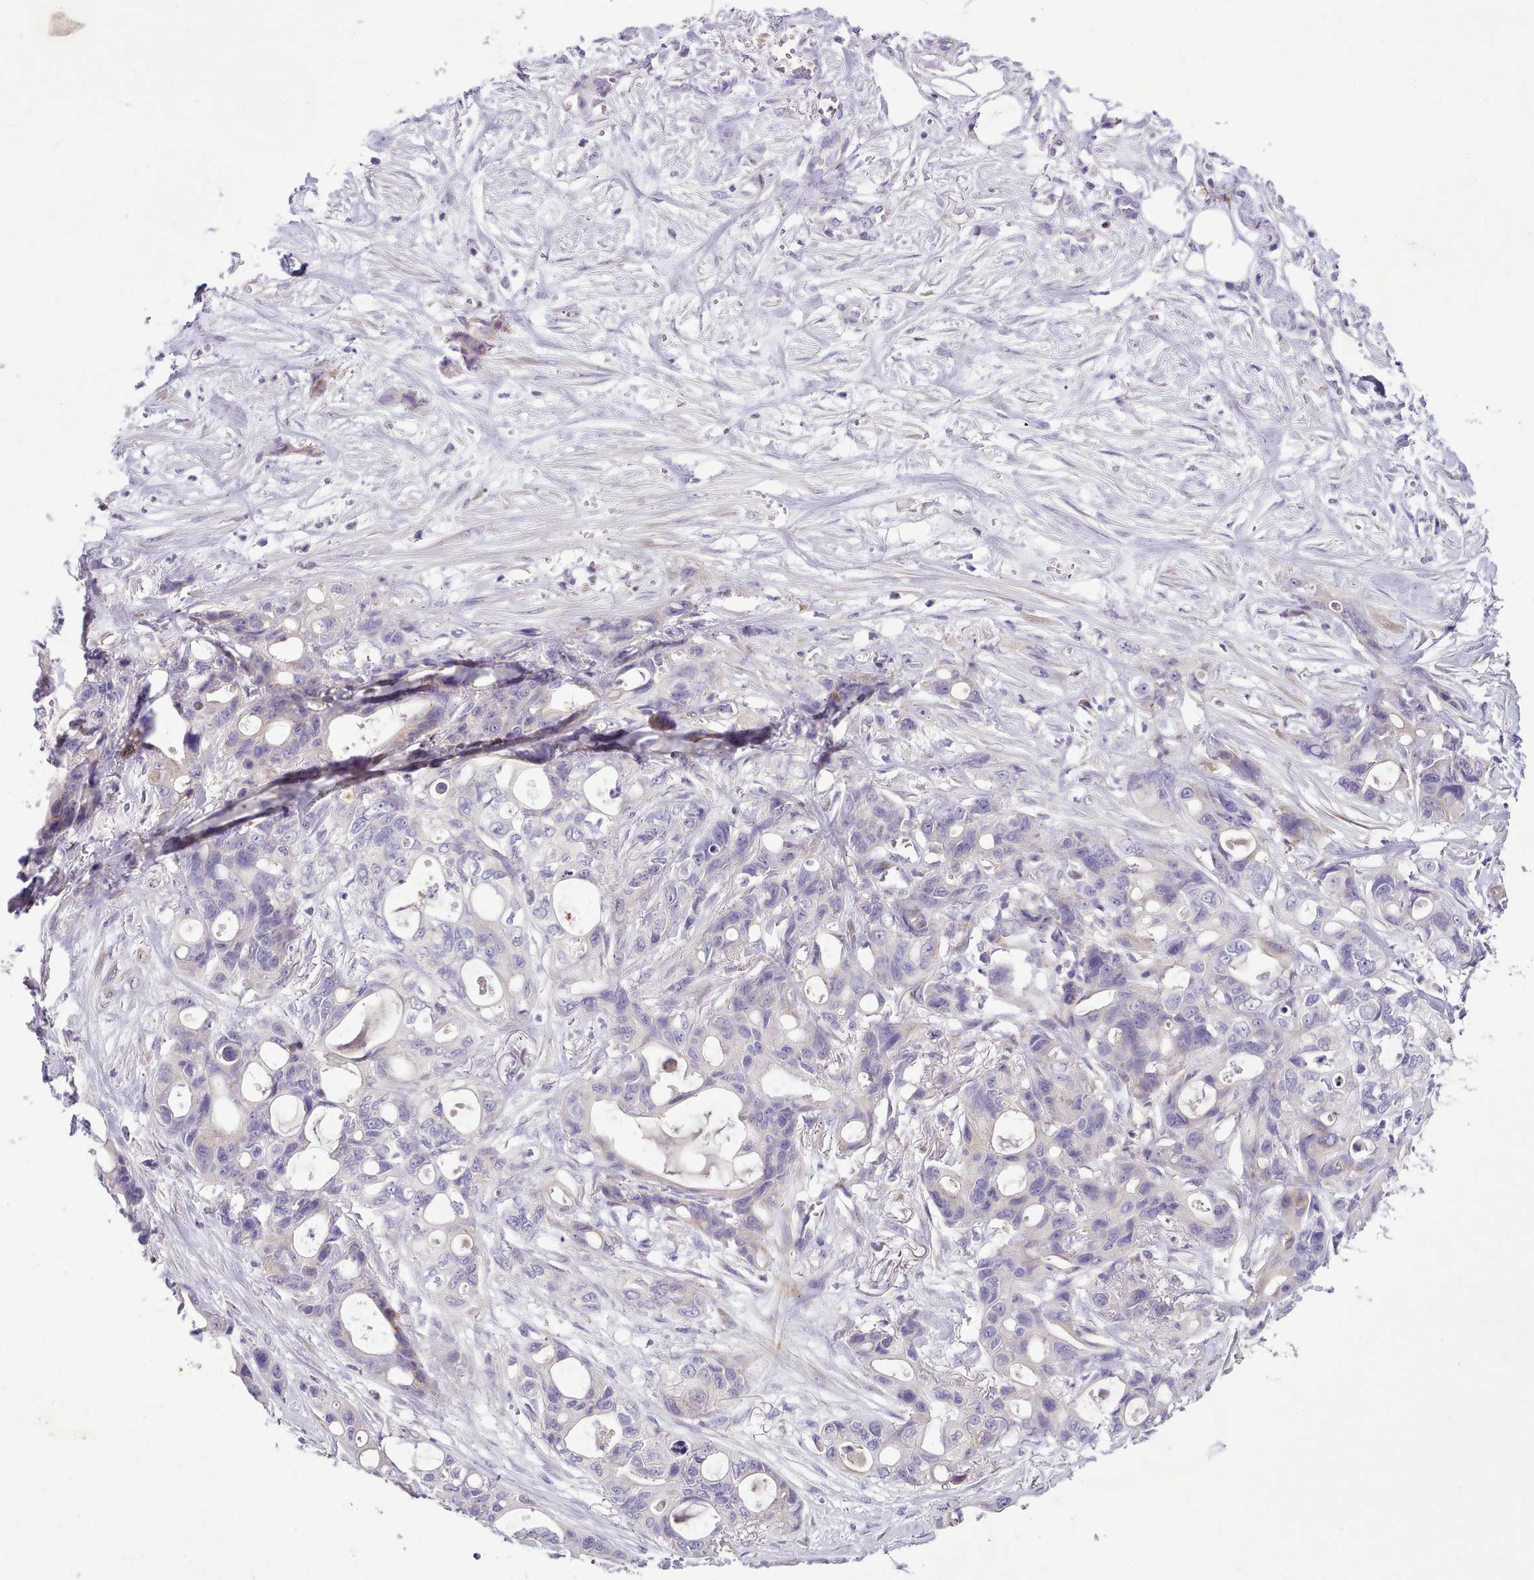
{"staining": {"intensity": "weak", "quantity": "<25%", "location": "cytoplasmic/membranous"}, "tissue": "ovarian cancer", "cell_type": "Tumor cells", "image_type": "cancer", "snomed": [{"axis": "morphology", "description": "Cystadenocarcinoma, mucinous, NOS"}, {"axis": "topography", "description": "Ovary"}], "caption": "Ovarian cancer (mucinous cystadenocarcinoma) stained for a protein using immunohistochemistry (IHC) displays no staining tumor cells.", "gene": "FAM83E", "patient": {"sex": "female", "age": 70}}